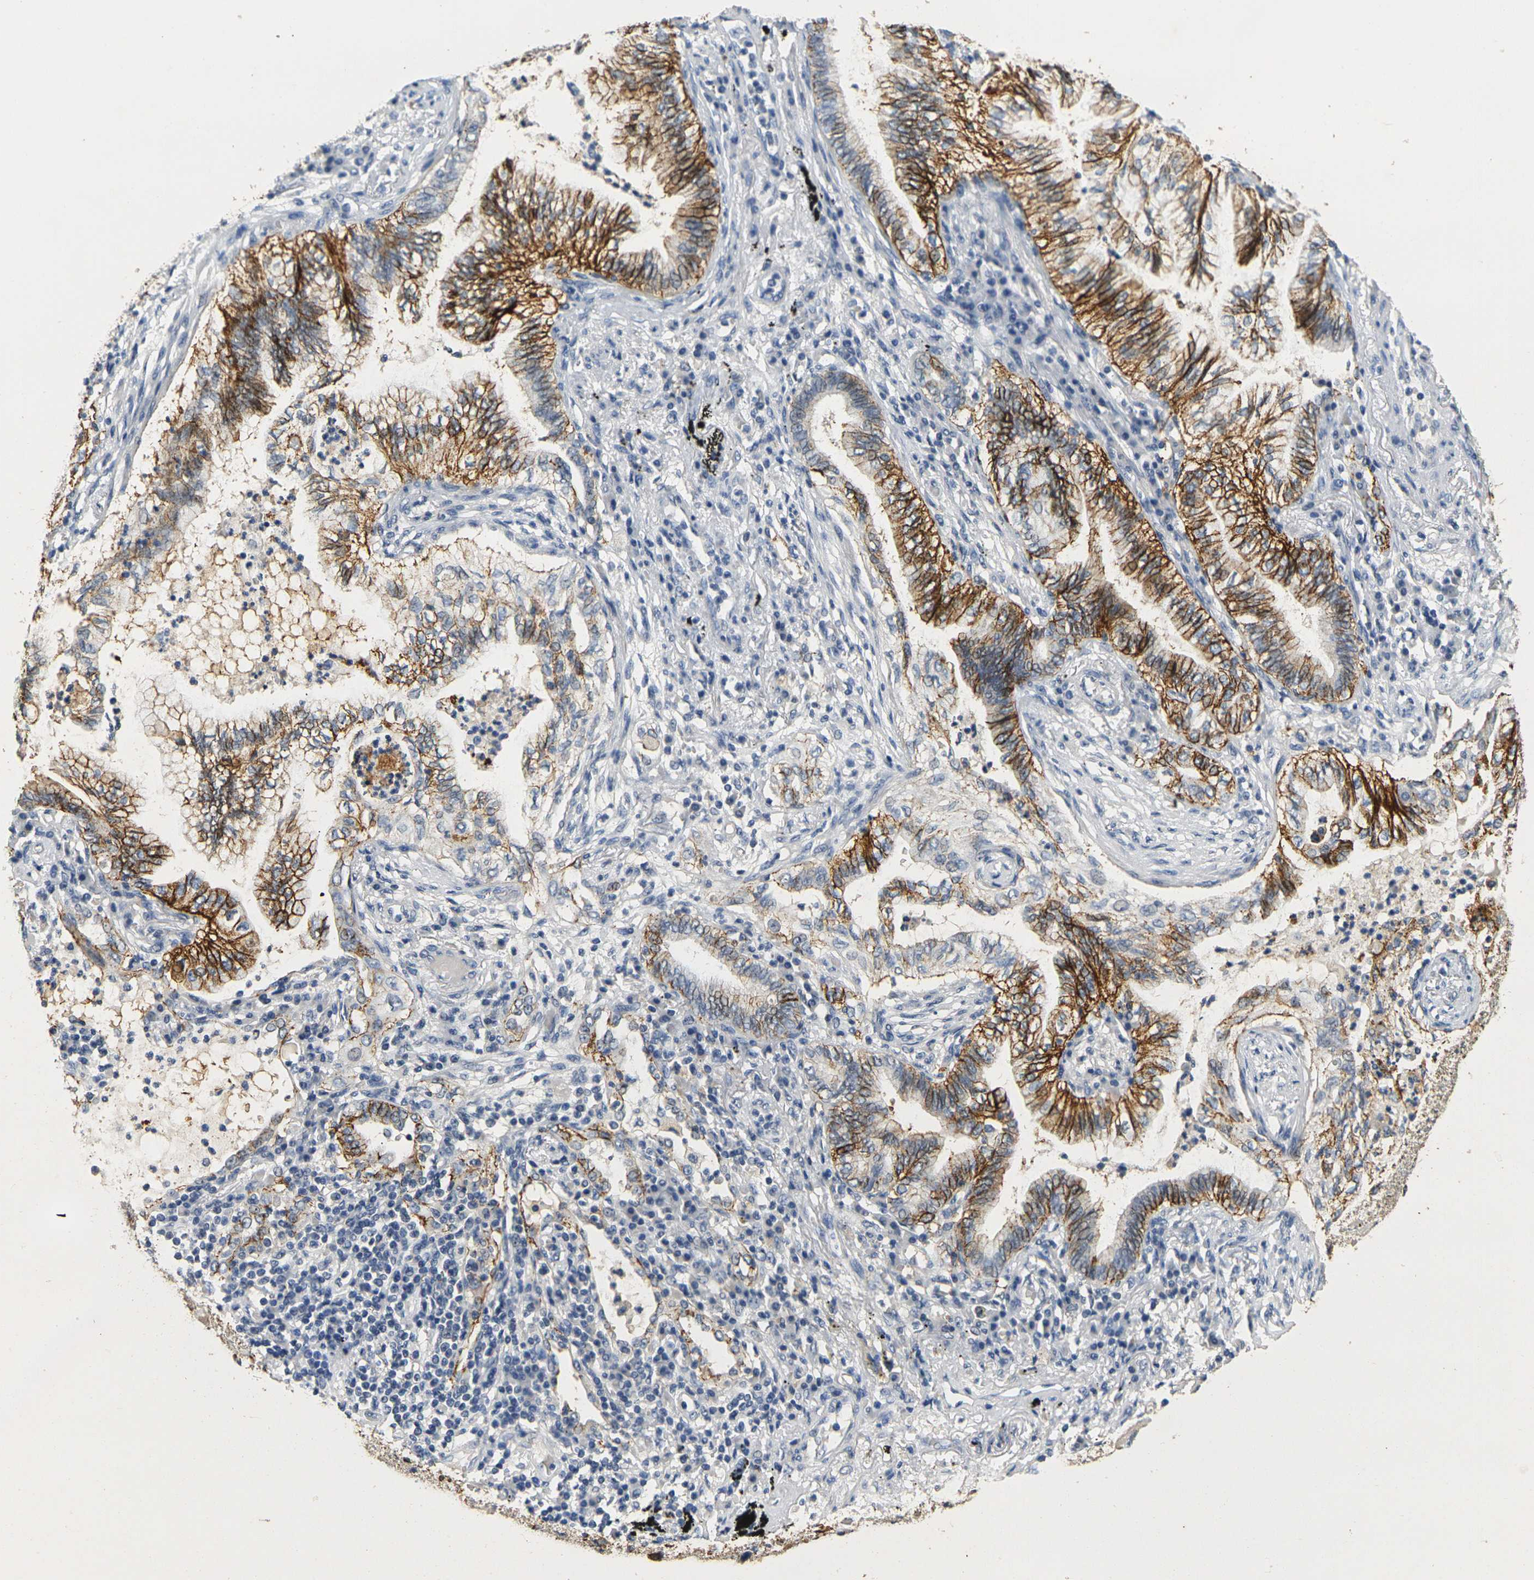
{"staining": {"intensity": "strong", "quantity": ">75%", "location": "cytoplasmic/membranous"}, "tissue": "lung cancer", "cell_type": "Tumor cells", "image_type": "cancer", "snomed": [{"axis": "morphology", "description": "Normal tissue, NOS"}, {"axis": "morphology", "description": "Adenocarcinoma, NOS"}, {"axis": "topography", "description": "Bronchus"}, {"axis": "topography", "description": "Lung"}], "caption": "This micrograph demonstrates lung adenocarcinoma stained with IHC to label a protein in brown. The cytoplasmic/membranous of tumor cells show strong positivity for the protein. Nuclei are counter-stained blue.", "gene": "CLDN7", "patient": {"sex": "female", "age": 70}}